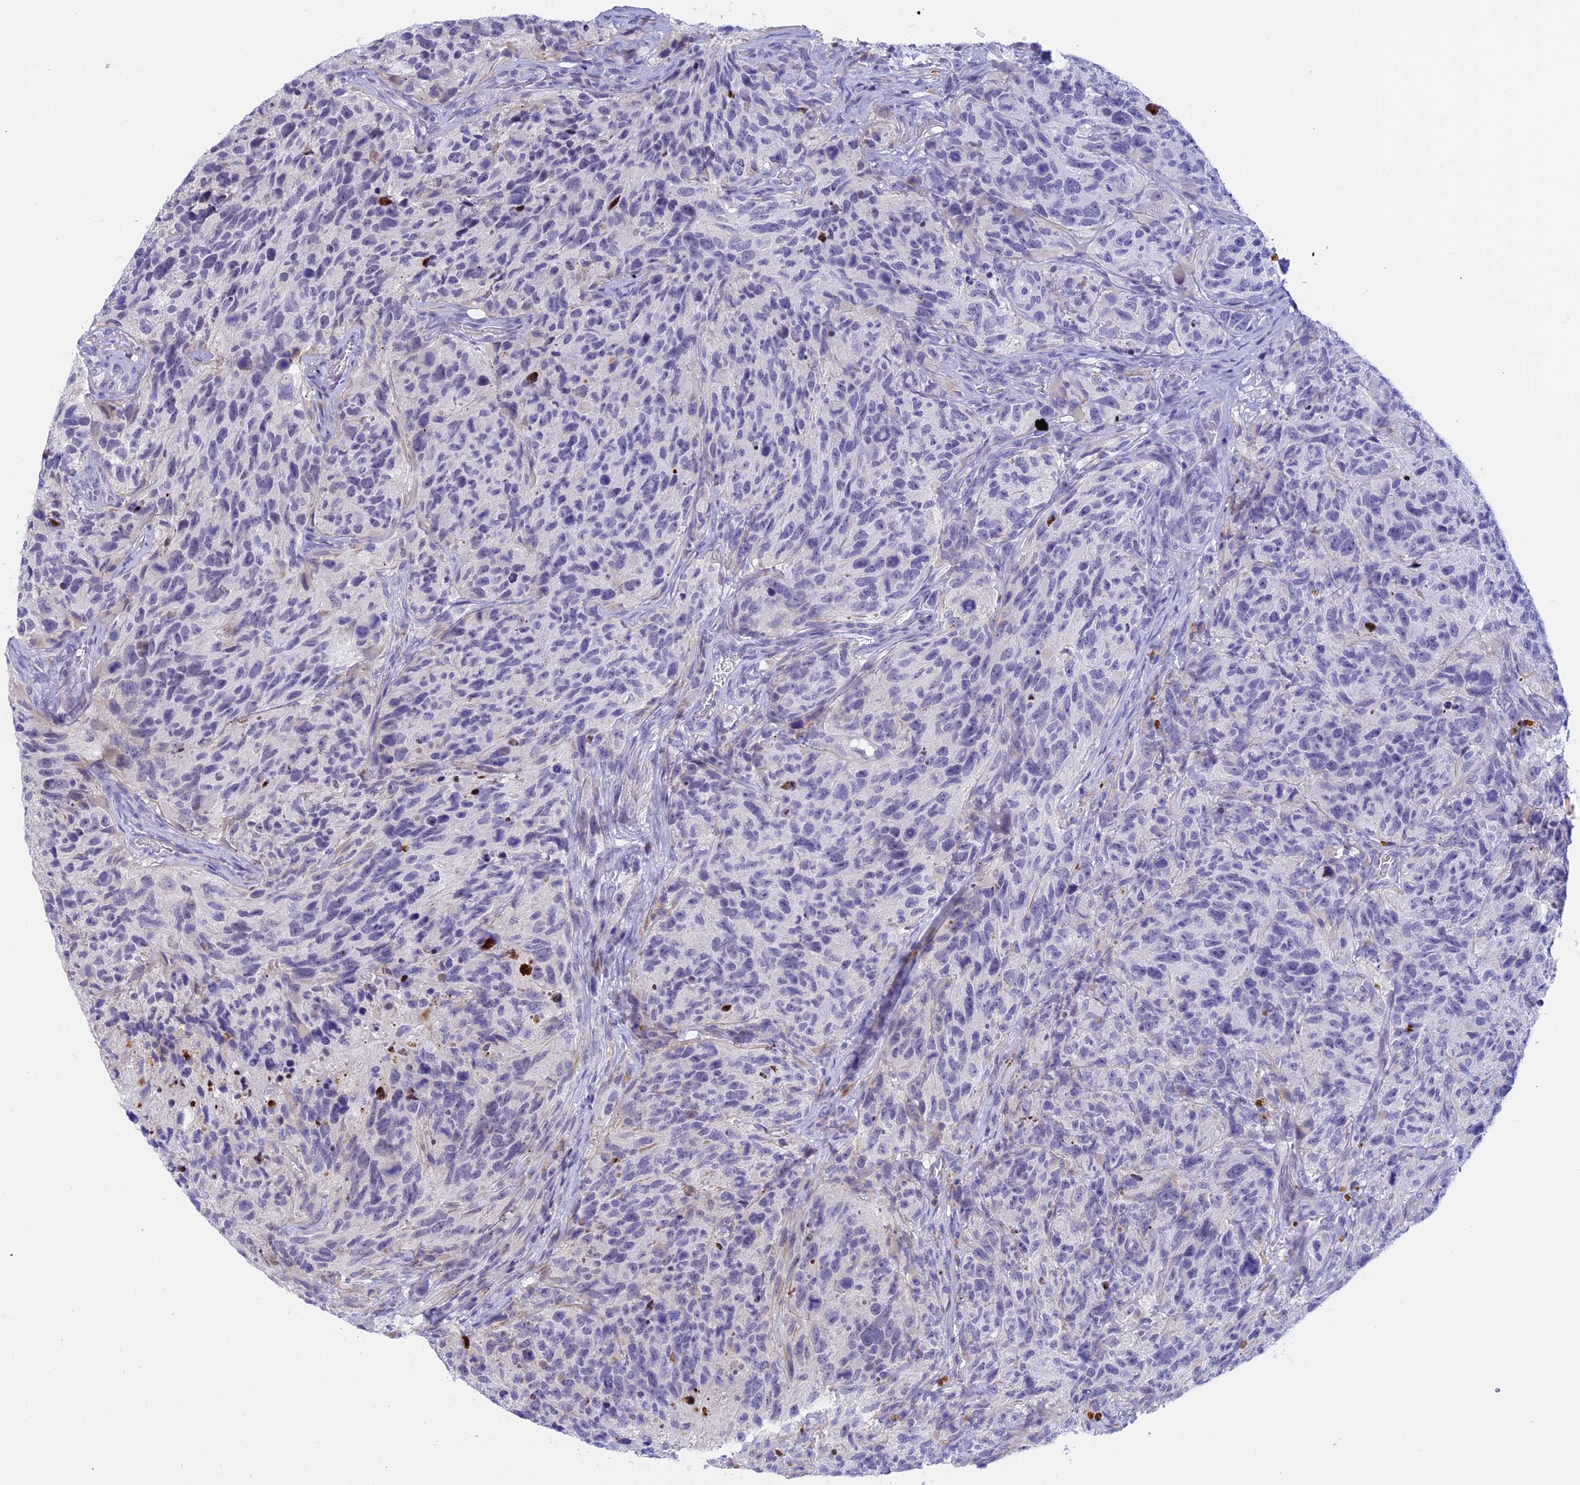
{"staining": {"intensity": "negative", "quantity": "none", "location": "none"}, "tissue": "glioma", "cell_type": "Tumor cells", "image_type": "cancer", "snomed": [{"axis": "morphology", "description": "Glioma, malignant, High grade"}, {"axis": "topography", "description": "Brain"}], "caption": "Immunohistochemistry (IHC) micrograph of malignant high-grade glioma stained for a protein (brown), which displays no positivity in tumor cells.", "gene": "POLR2C", "patient": {"sex": "male", "age": 69}}